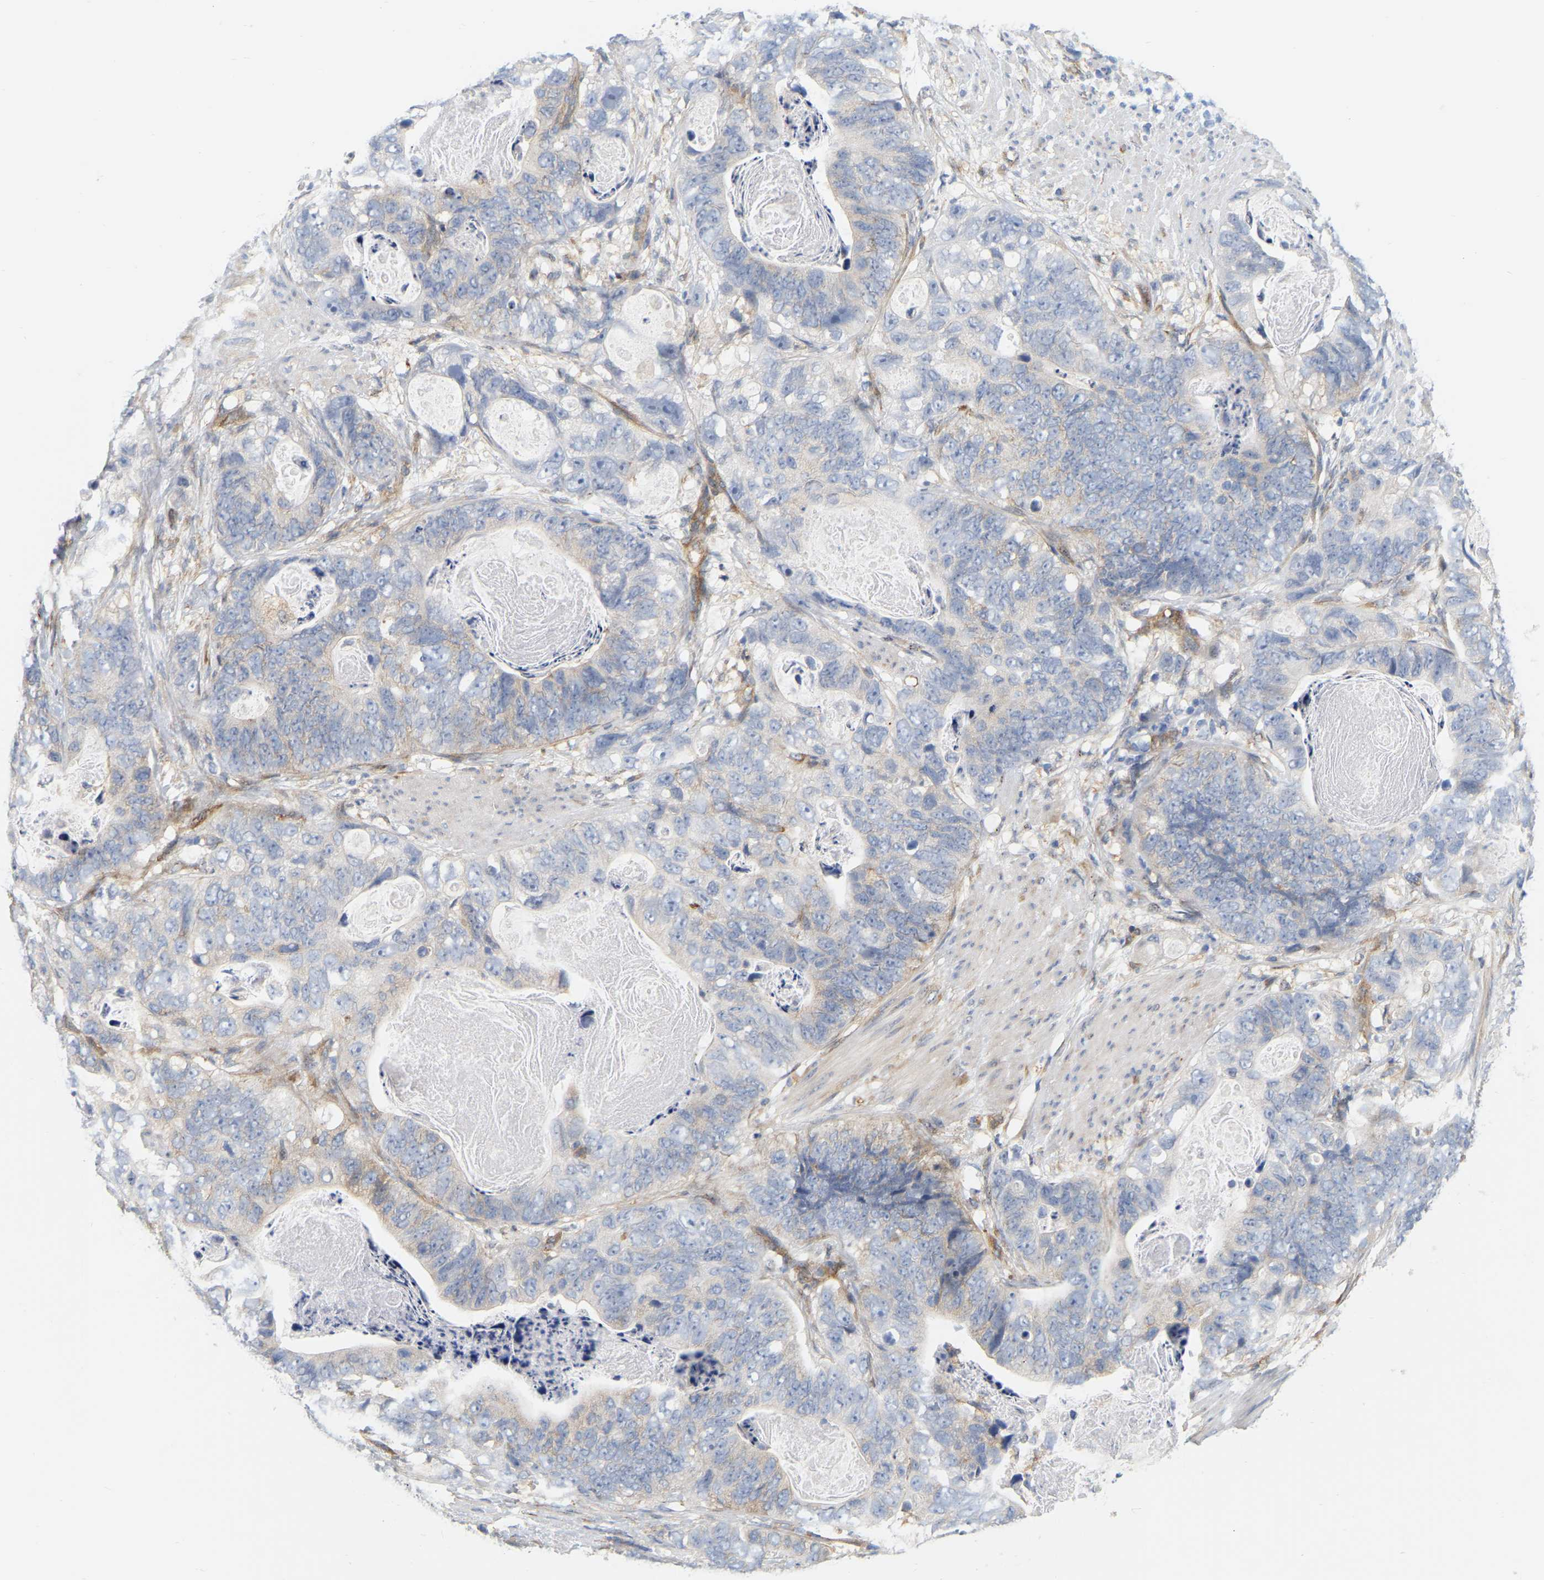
{"staining": {"intensity": "weak", "quantity": "<25%", "location": "cytoplasmic/membranous"}, "tissue": "stomach cancer", "cell_type": "Tumor cells", "image_type": "cancer", "snomed": [{"axis": "morphology", "description": "Adenocarcinoma, NOS"}, {"axis": "topography", "description": "Stomach"}], "caption": "The micrograph reveals no staining of tumor cells in adenocarcinoma (stomach).", "gene": "RAPH1", "patient": {"sex": "female", "age": 89}}